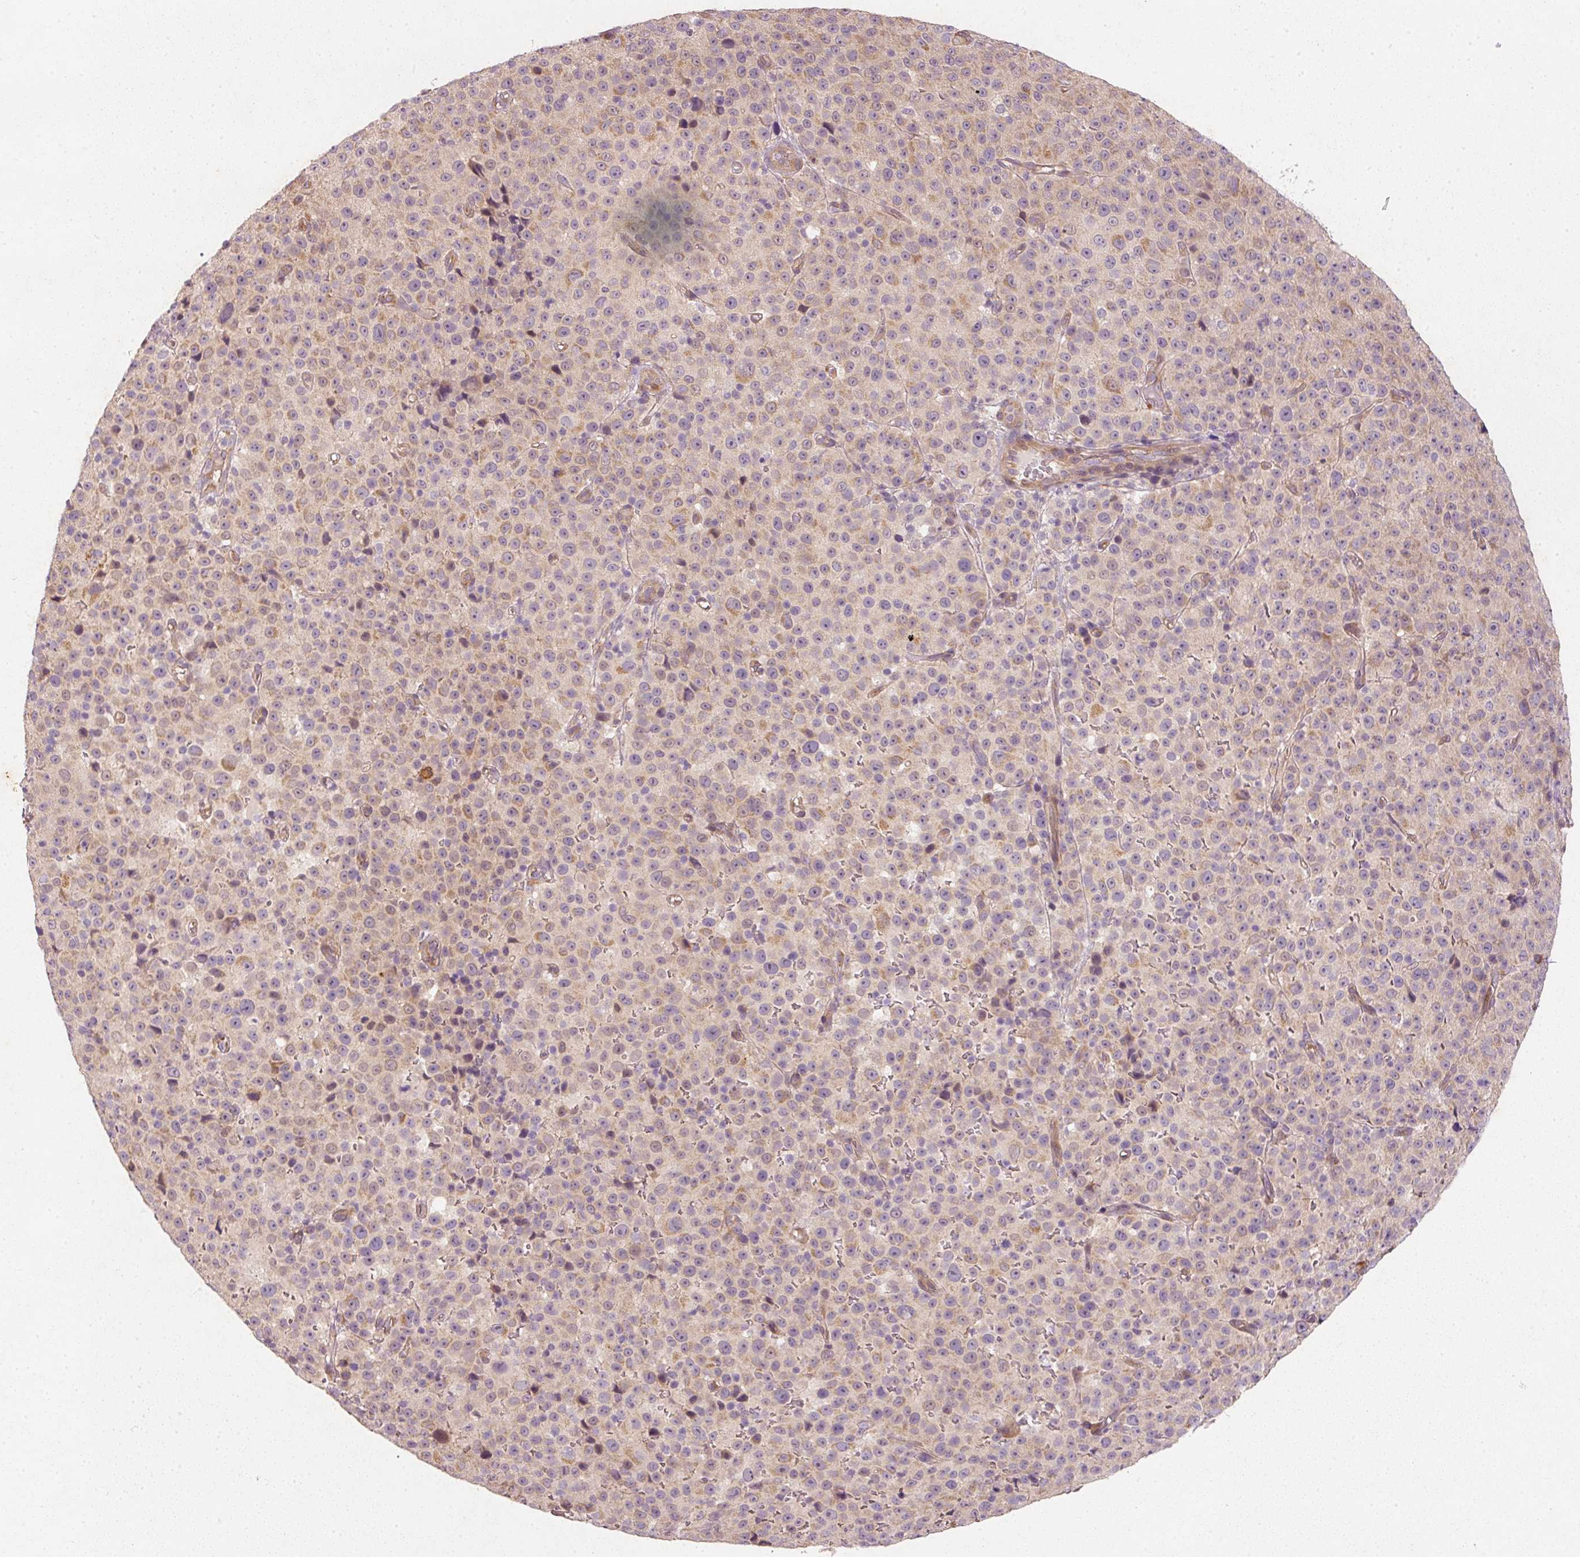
{"staining": {"intensity": "weak", "quantity": "<25%", "location": "cytoplasmic/membranous"}, "tissue": "melanoma", "cell_type": "Tumor cells", "image_type": "cancer", "snomed": [{"axis": "morphology", "description": "Malignant melanoma, Metastatic site"}, {"axis": "topography", "description": "Skin"}, {"axis": "topography", "description": "Lymph node"}], "caption": "Histopathology image shows no protein positivity in tumor cells of malignant melanoma (metastatic site) tissue.", "gene": "RGL2", "patient": {"sex": "male", "age": 66}}